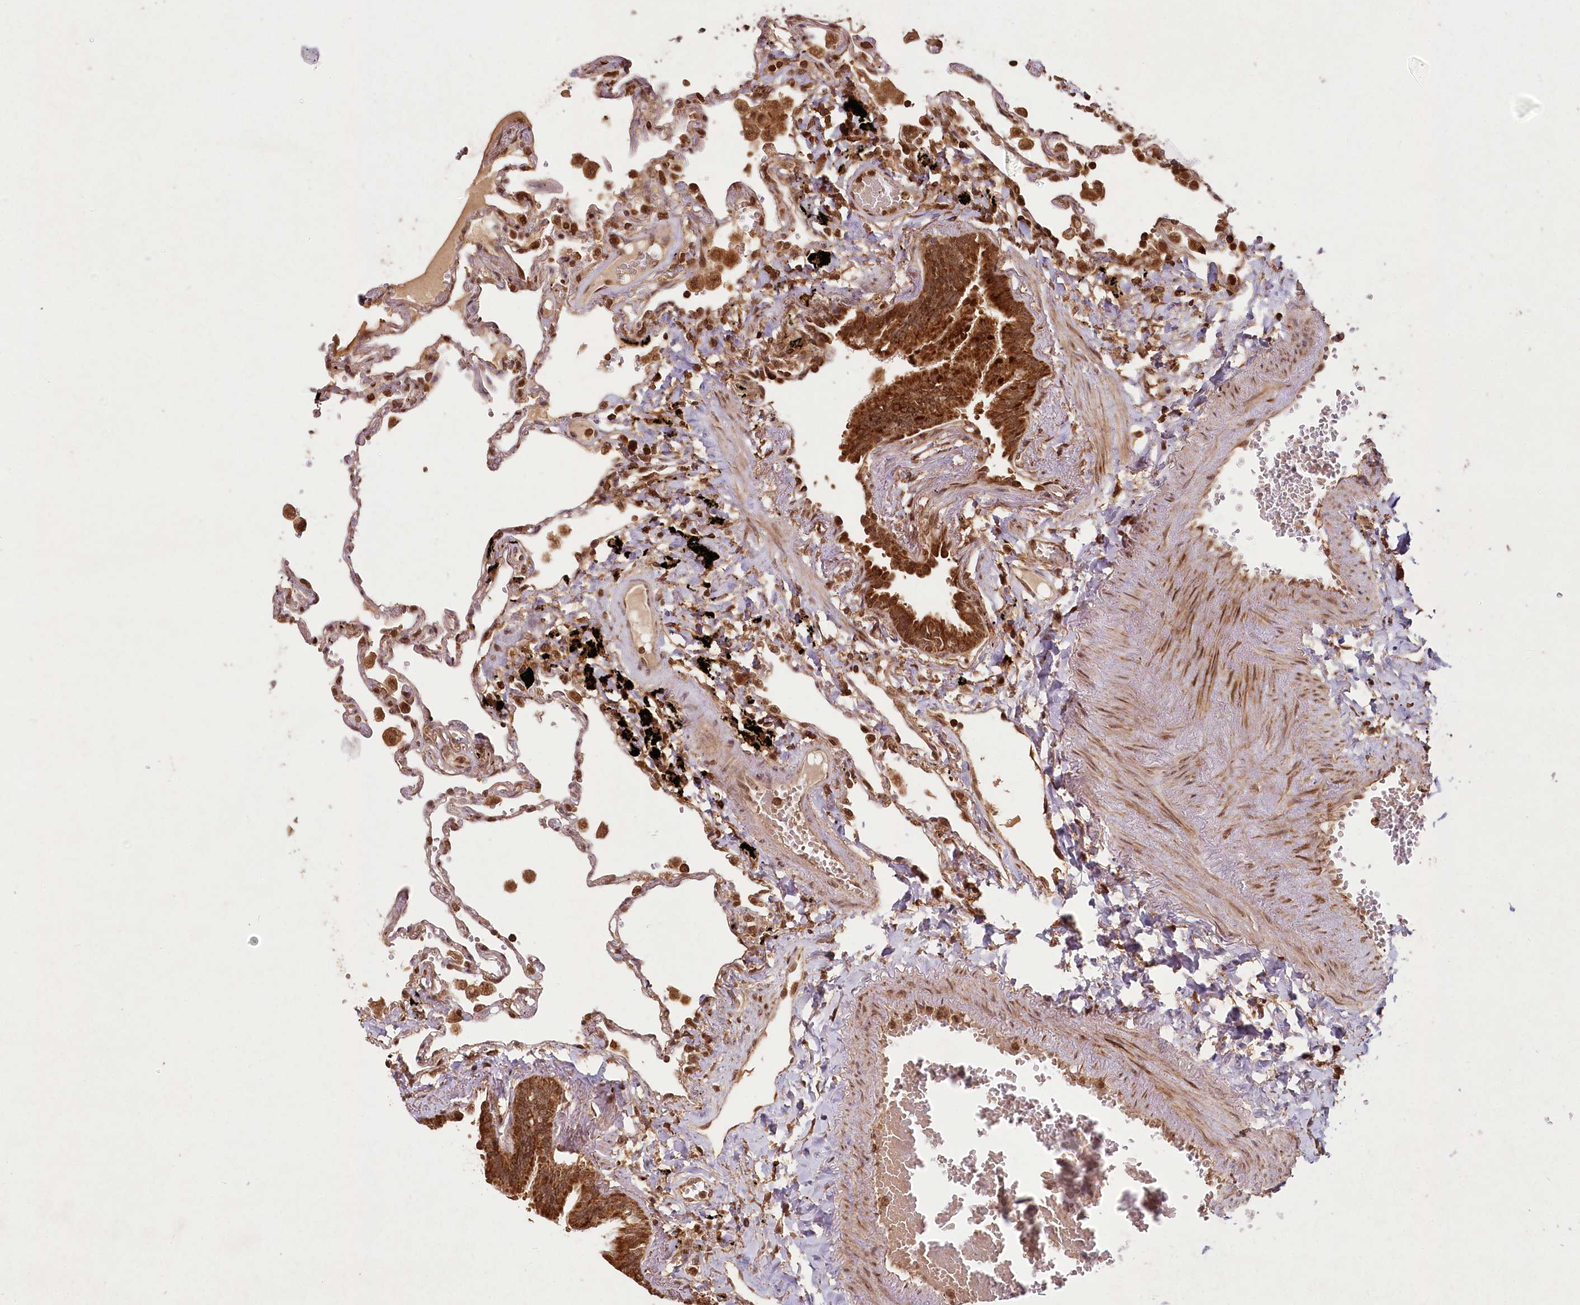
{"staining": {"intensity": "strong", "quantity": "25%-75%", "location": "cytoplasmic/membranous,nuclear"}, "tissue": "lung", "cell_type": "Alveolar cells", "image_type": "normal", "snomed": [{"axis": "morphology", "description": "Normal tissue, NOS"}, {"axis": "topography", "description": "Lung"}], "caption": "The histopathology image shows immunohistochemical staining of normal lung. There is strong cytoplasmic/membranous,nuclear staining is seen in about 25%-75% of alveolar cells.", "gene": "MICU1", "patient": {"sex": "female", "age": 67}}